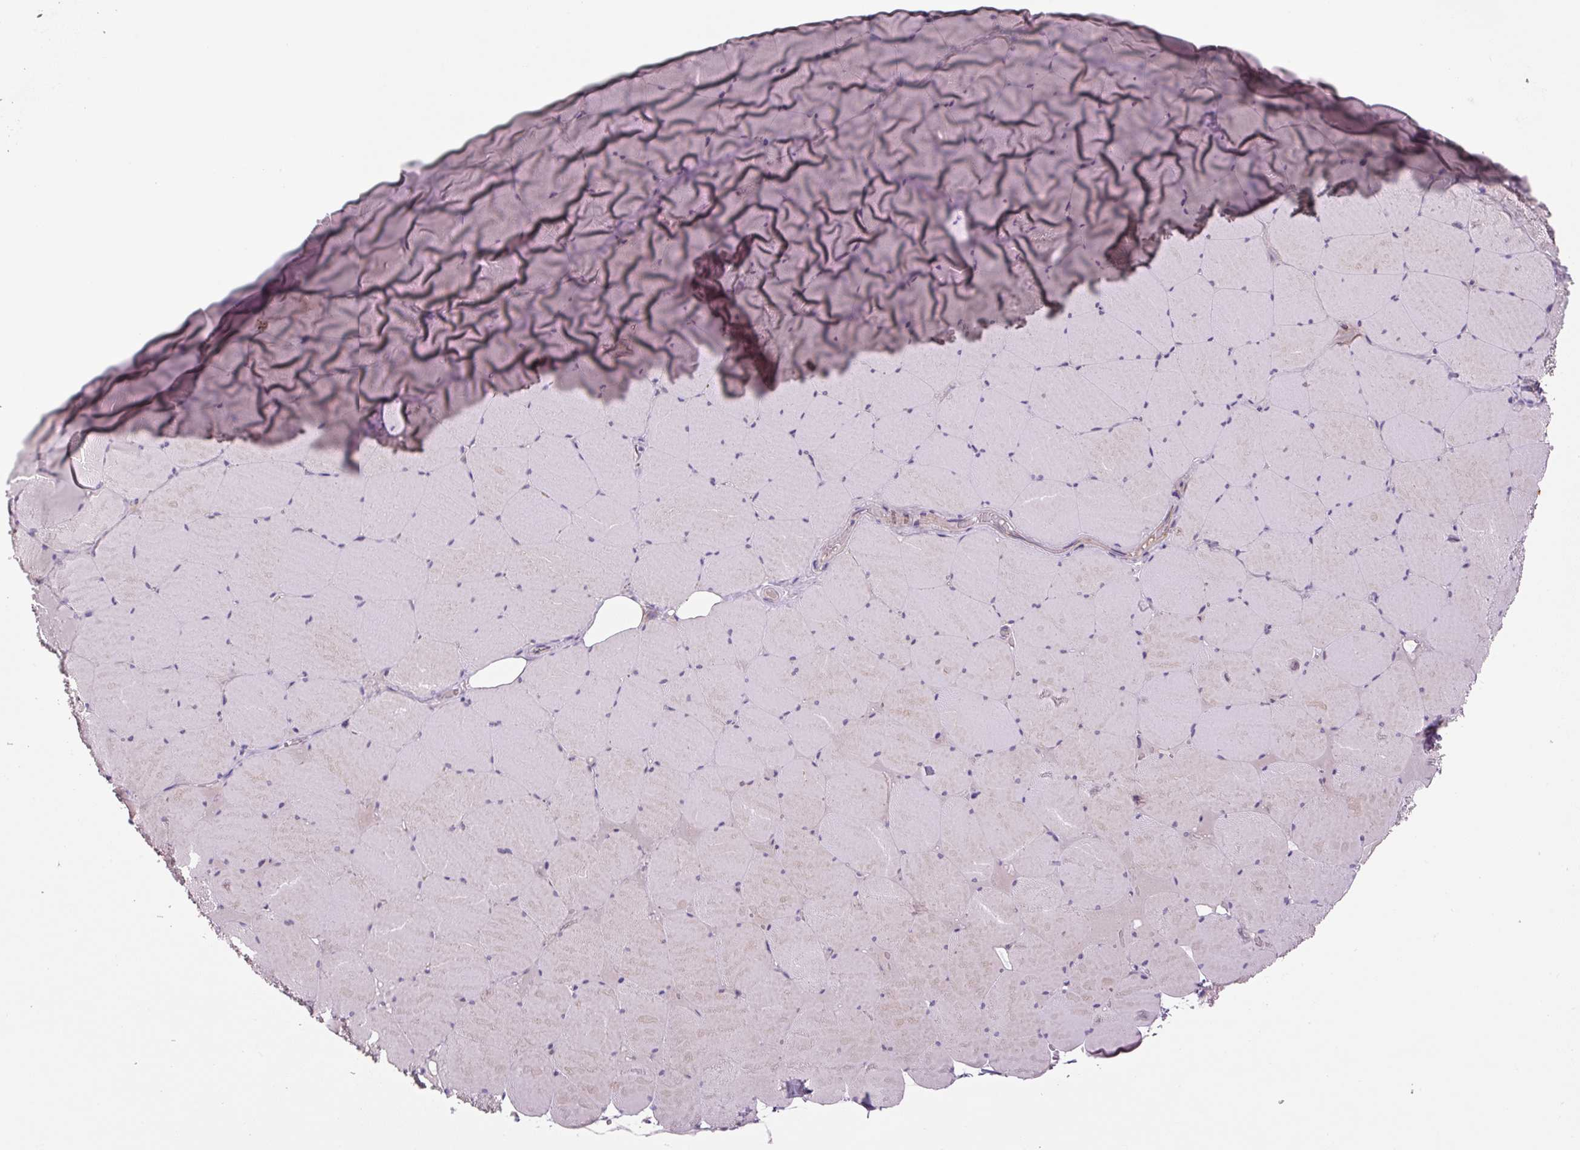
{"staining": {"intensity": "negative", "quantity": "none", "location": "none"}, "tissue": "skeletal muscle", "cell_type": "Myocytes", "image_type": "normal", "snomed": [{"axis": "morphology", "description": "Normal tissue, NOS"}, {"axis": "topography", "description": "Skeletal muscle"}, {"axis": "topography", "description": "Head-Neck"}], "caption": "The IHC micrograph has no significant positivity in myocytes of skeletal muscle.", "gene": "TMEM100", "patient": {"sex": "male", "age": 66}}